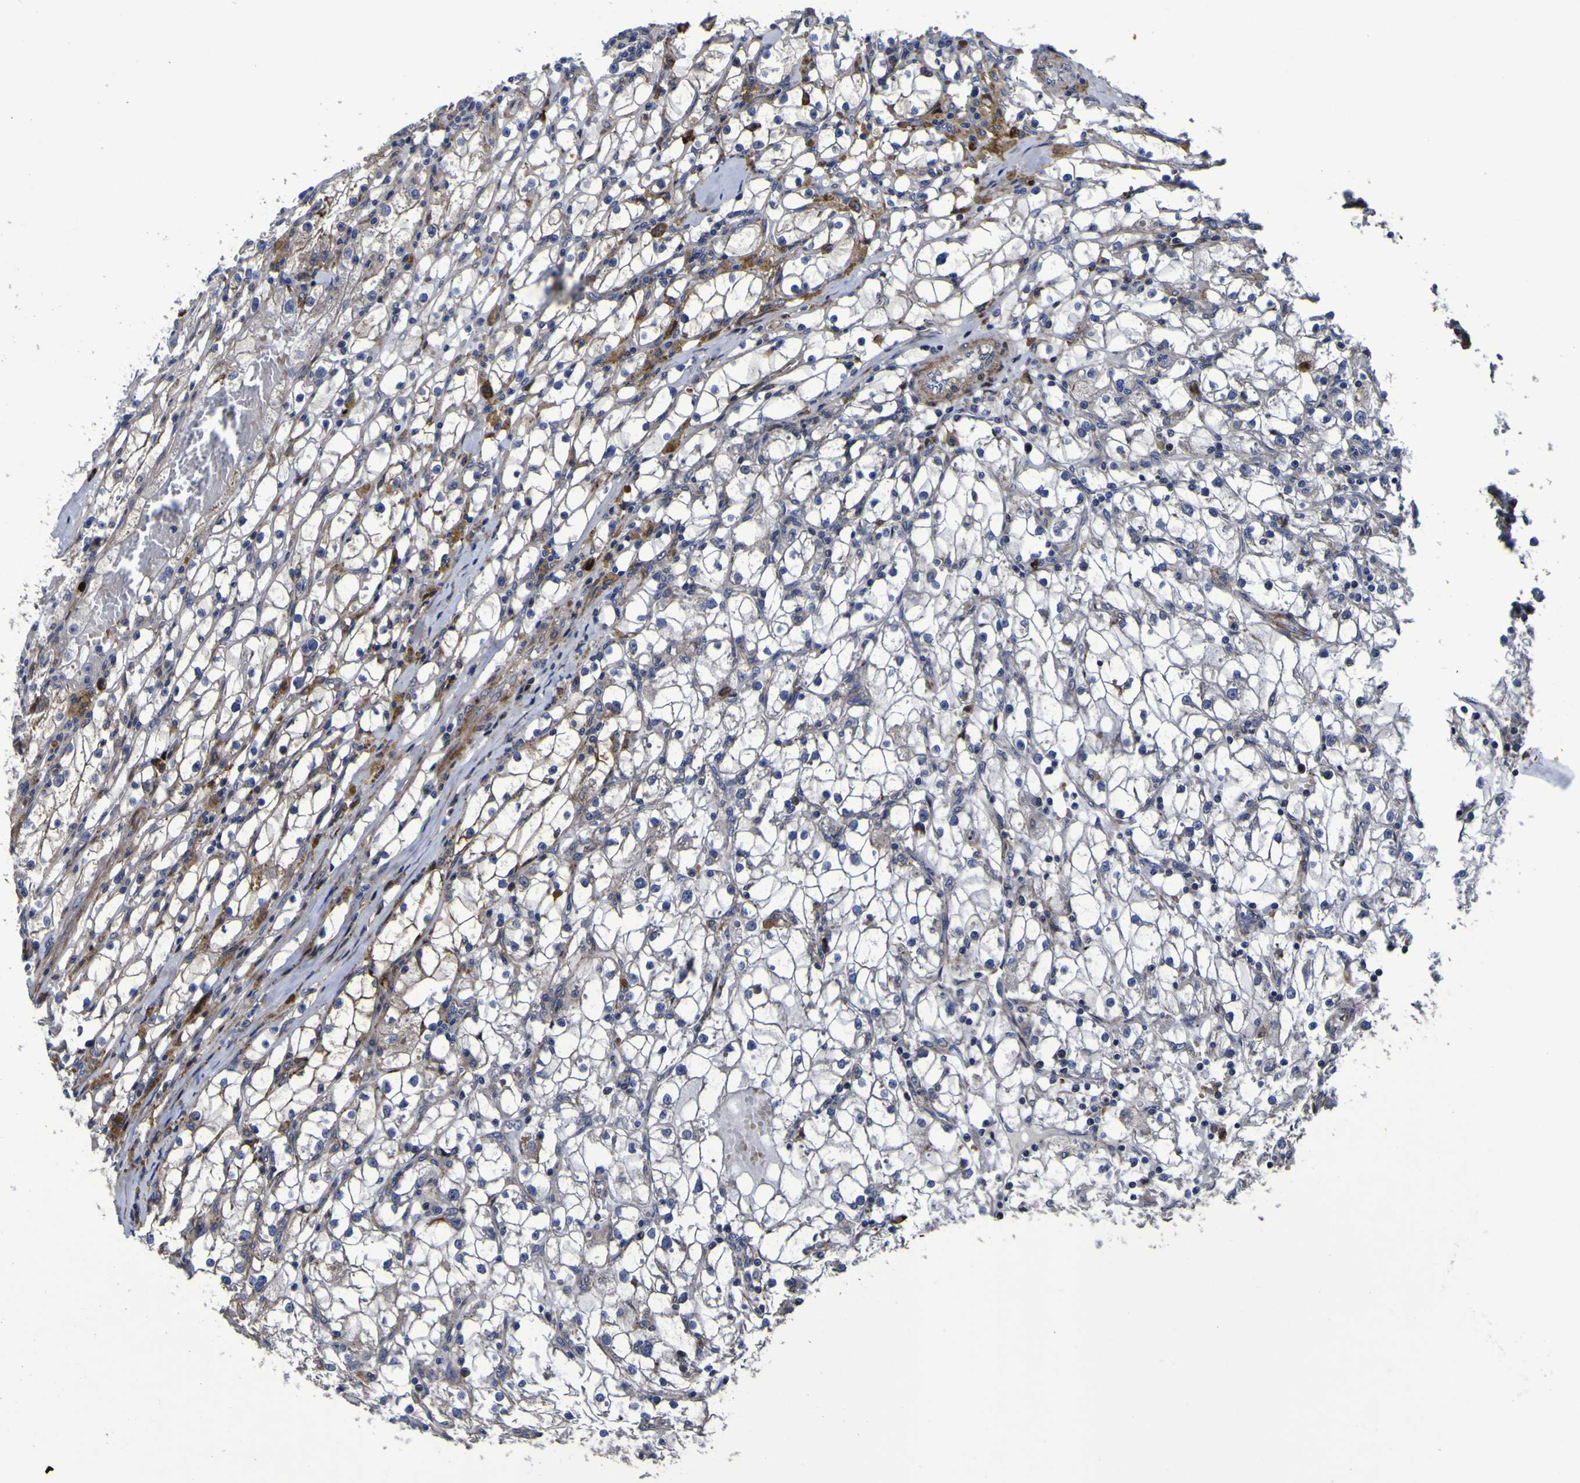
{"staining": {"intensity": "negative", "quantity": "none", "location": "none"}, "tissue": "renal cancer", "cell_type": "Tumor cells", "image_type": "cancer", "snomed": [{"axis": "morphology", "description": "Adenocarcinoma, NOS"}, {"axis": "topography", "description": "Kidney"}], "caption": "A high-resolution photomicrograph shows immunohistochemistry (IHC) staining of renal cancer (adenocarcinoma), which reveals no significant expression in tumor cells.", "gene": "MGLL", "patient": {"sex": "male", "age": 56}}